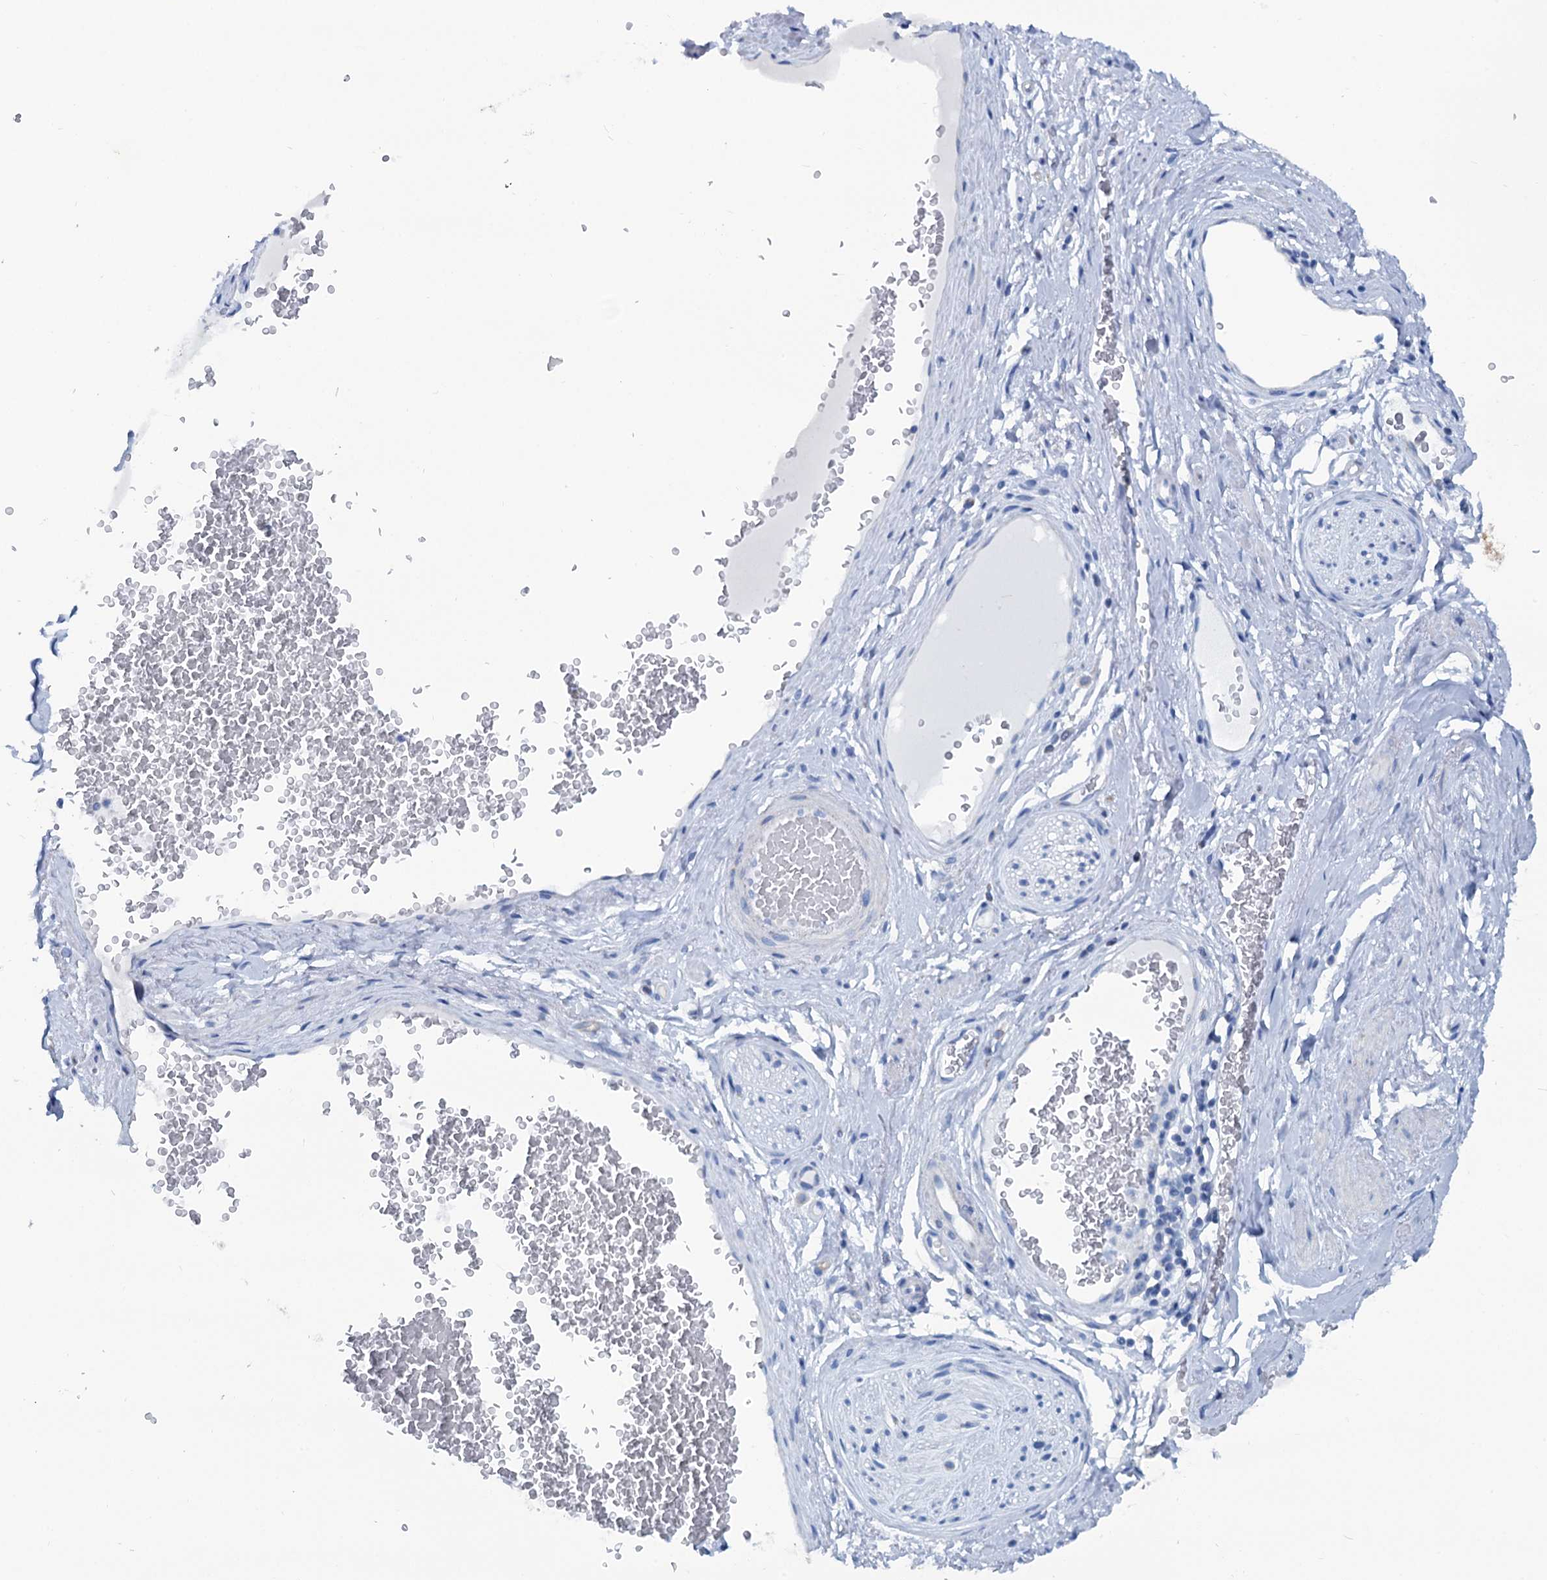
{"staining": {"intensity": "negative", "quantity": "none", "location": "none"}, "tissue": "adipose tissue", "cell_type": "Adipocytes", "image_type": "normal", "snomed": [{"axis": "morphology", "description": "Normal tissue, NOS"}, {"axis": "morphology", "description": "Adenocarcinoma, NOS"}, {"axis": "topography", "description": "Rectum"}, {"axis": "topography", "description": "Vagina"}, {"axis": "topography", "description": "Peripheral nerve tissue"}], "caption": "This is an immunohistochemistry (IHC) histopathology image of benign adipose tissue. There is no staining in adipocytes.", "gene": "SLC1A3", "patient": {"sex": "female", "age": 71}}